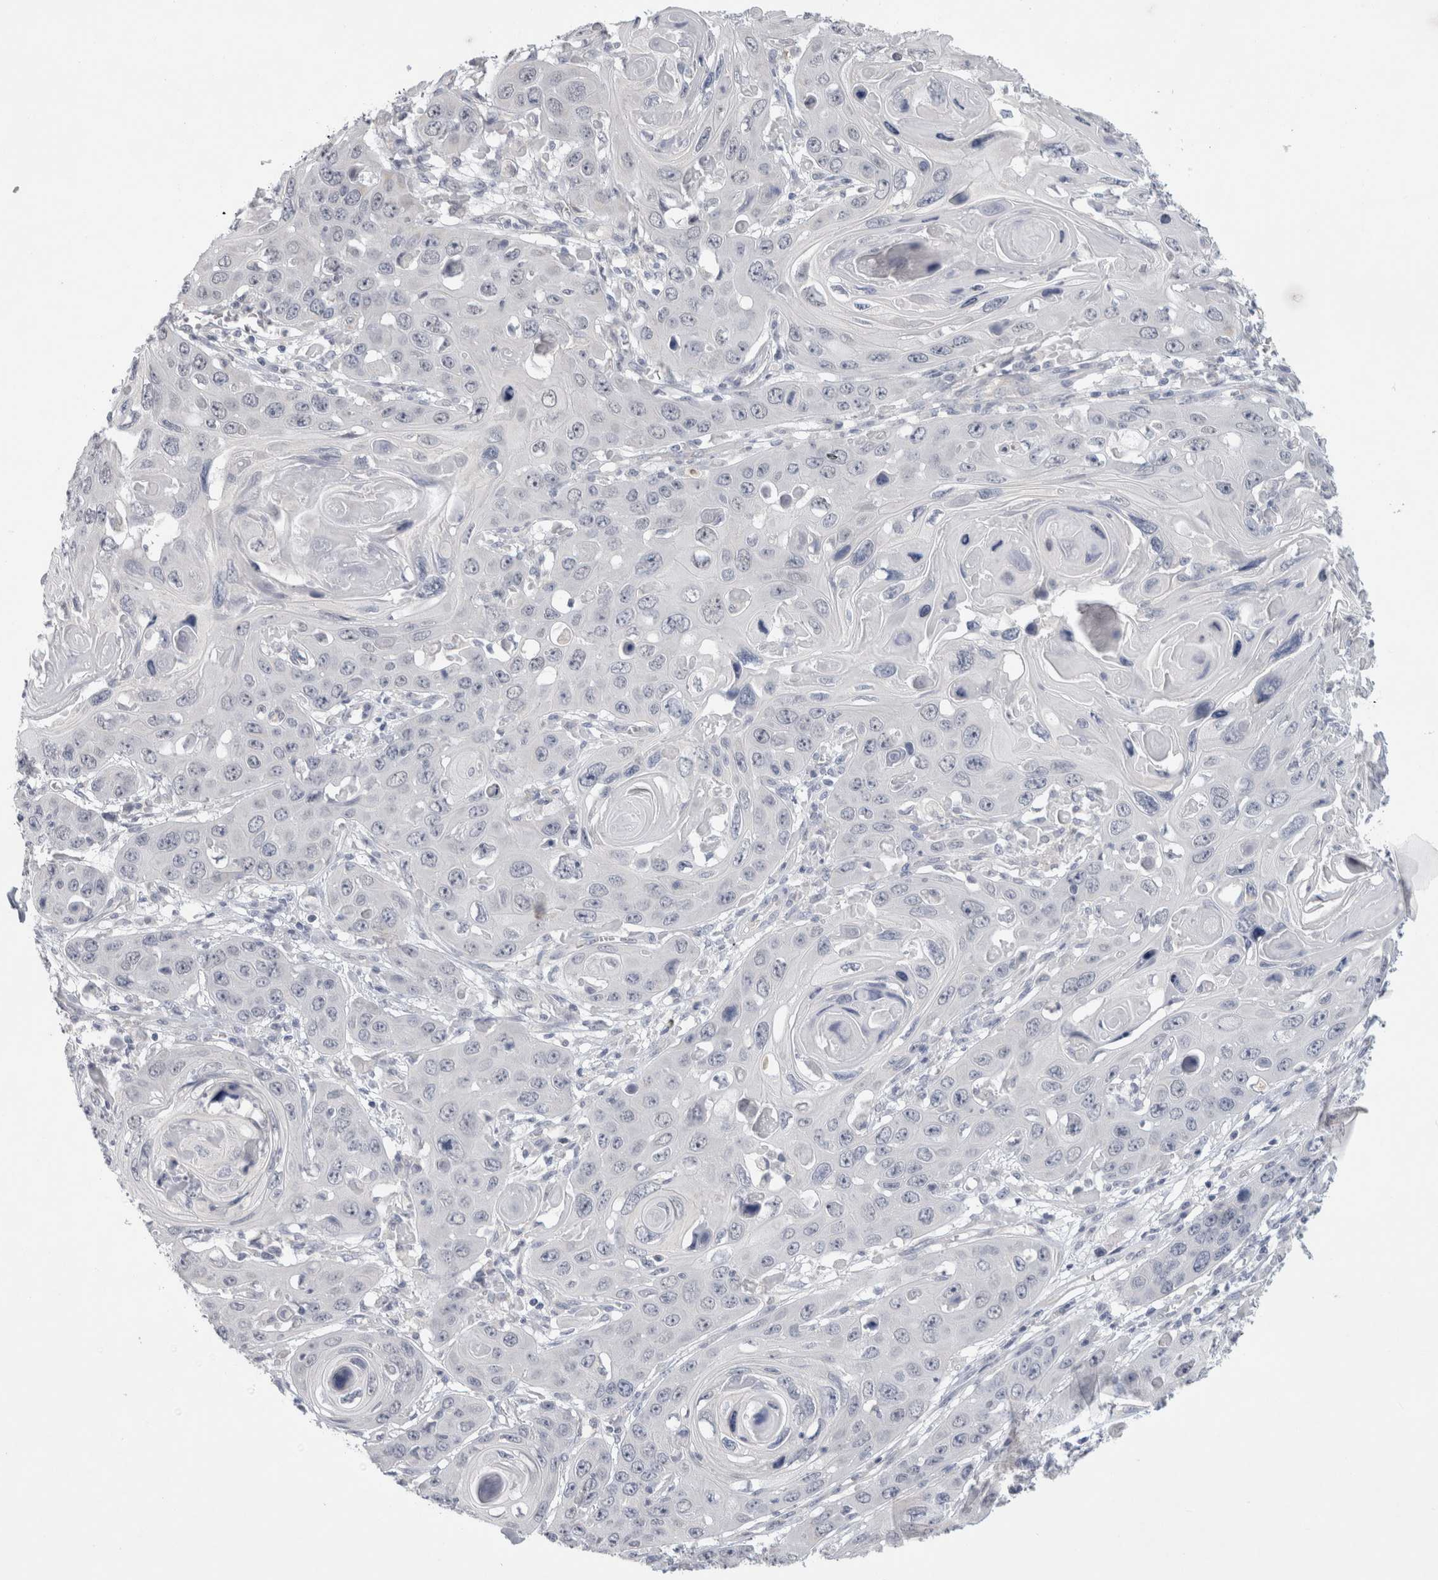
{"staining": {"intensity": "negative", "quantity": "none", "location": "none"}, "tissue": "skin cancer", "cell_type": "Tumor cells", "image_type": "cancer", "snomed": [{"axis": "morphology", "description": "Squamous cell carcinoma, NOS"}, {"axis": "topography", "description": "Skin"}], "caption": "Squamous cell carcinoma (skin) stained for a protein using immunohistochemistry (IHC) exhibits no staining tumor cells.", "gene": "TONSL", "patient": {"sex": "male", "age": 55}}